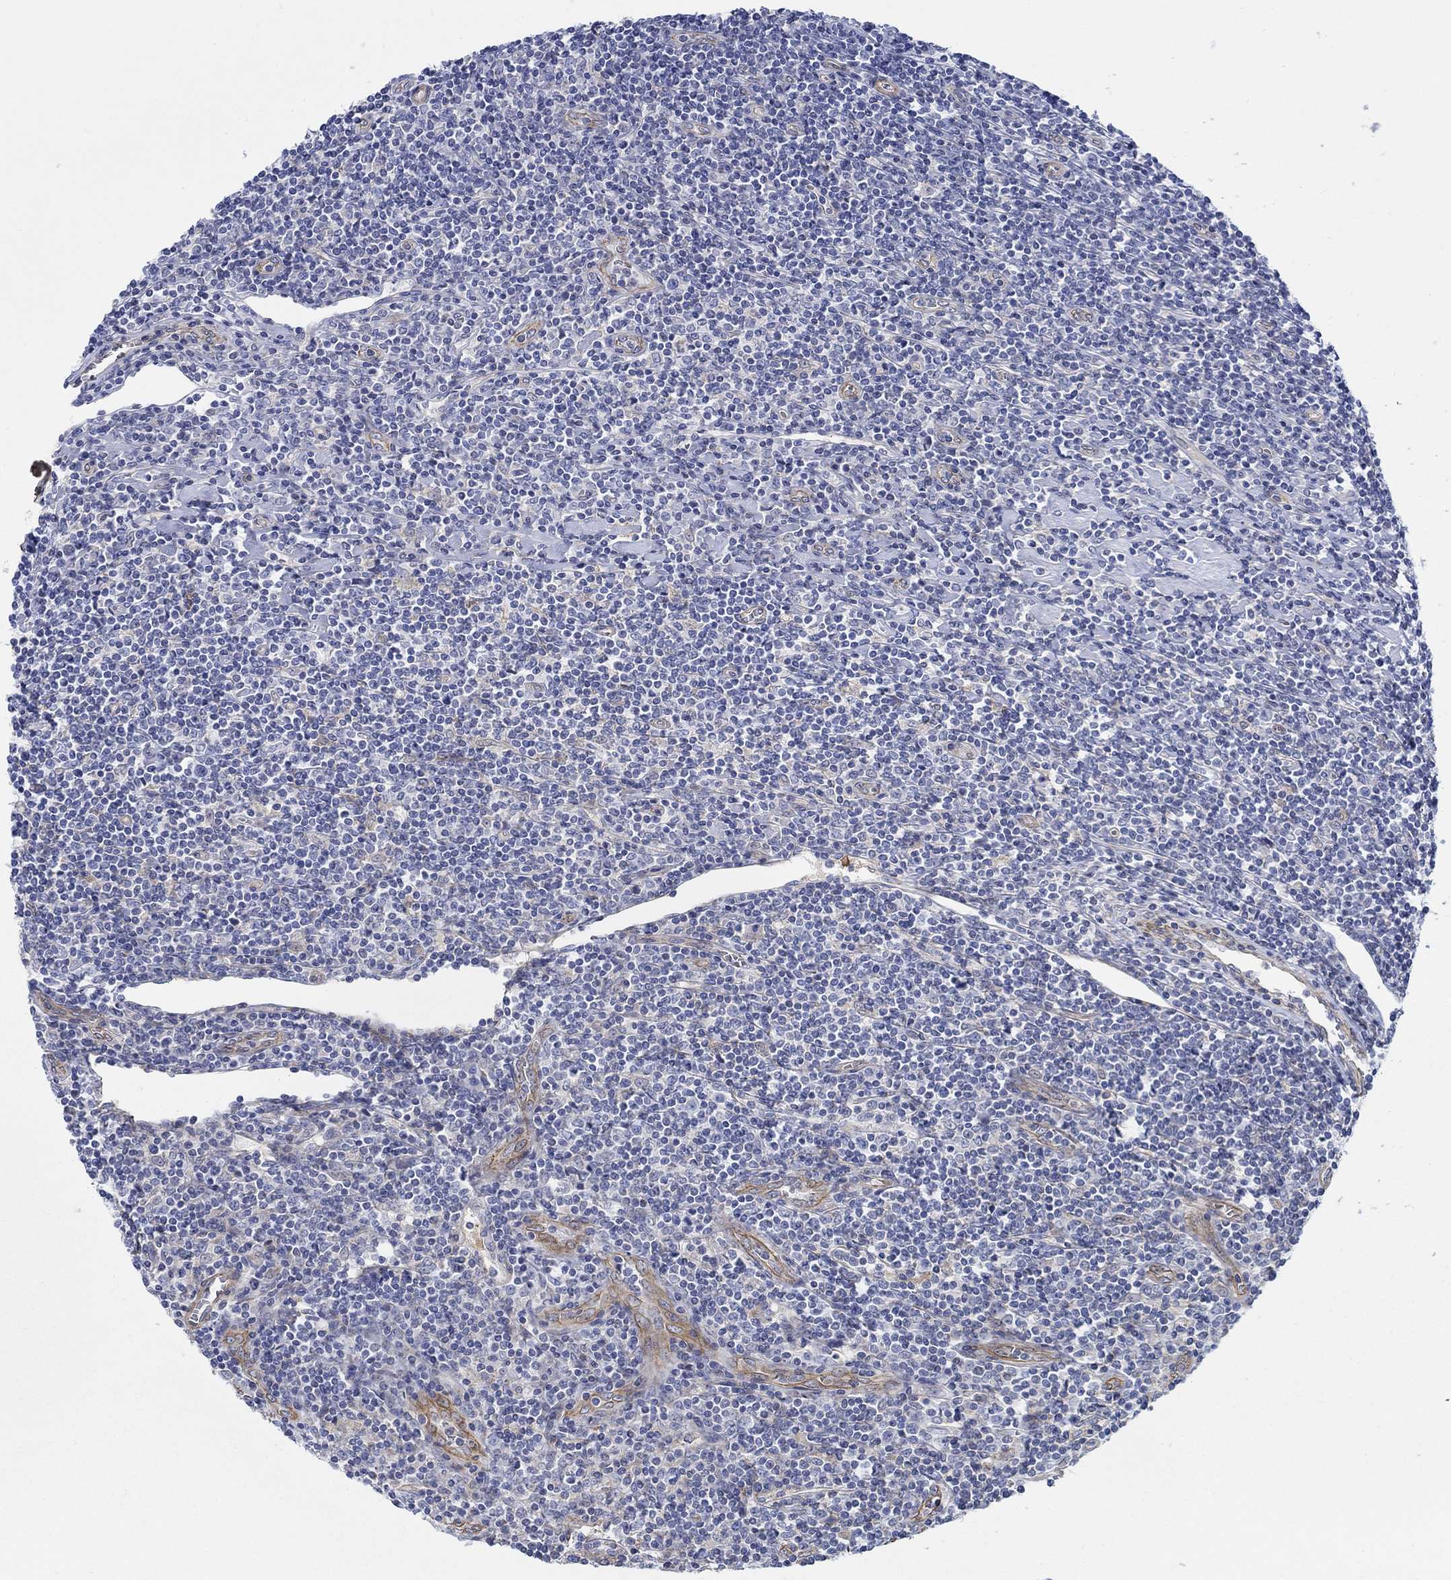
{"staining": {"intensity": "negative", "quantity": "none", "location": "none"}, "tissue": "lymphoma", "cell_type": "Tumor cells", "image_type": "cancer", "snomed": [{"axis": "morphology", "description": "Hodgkin's disease, NOS"}, {"axis": "topography", "description": "Lymph node"}], "caption": "Immunohistochemistry image of neoplastic tissue: human Hodgkin's disease stained with DAB reveals no significant protein positivity in tumor cells.", "gene": "FMN1", "patient": {"sex": "male", "age": 40}}